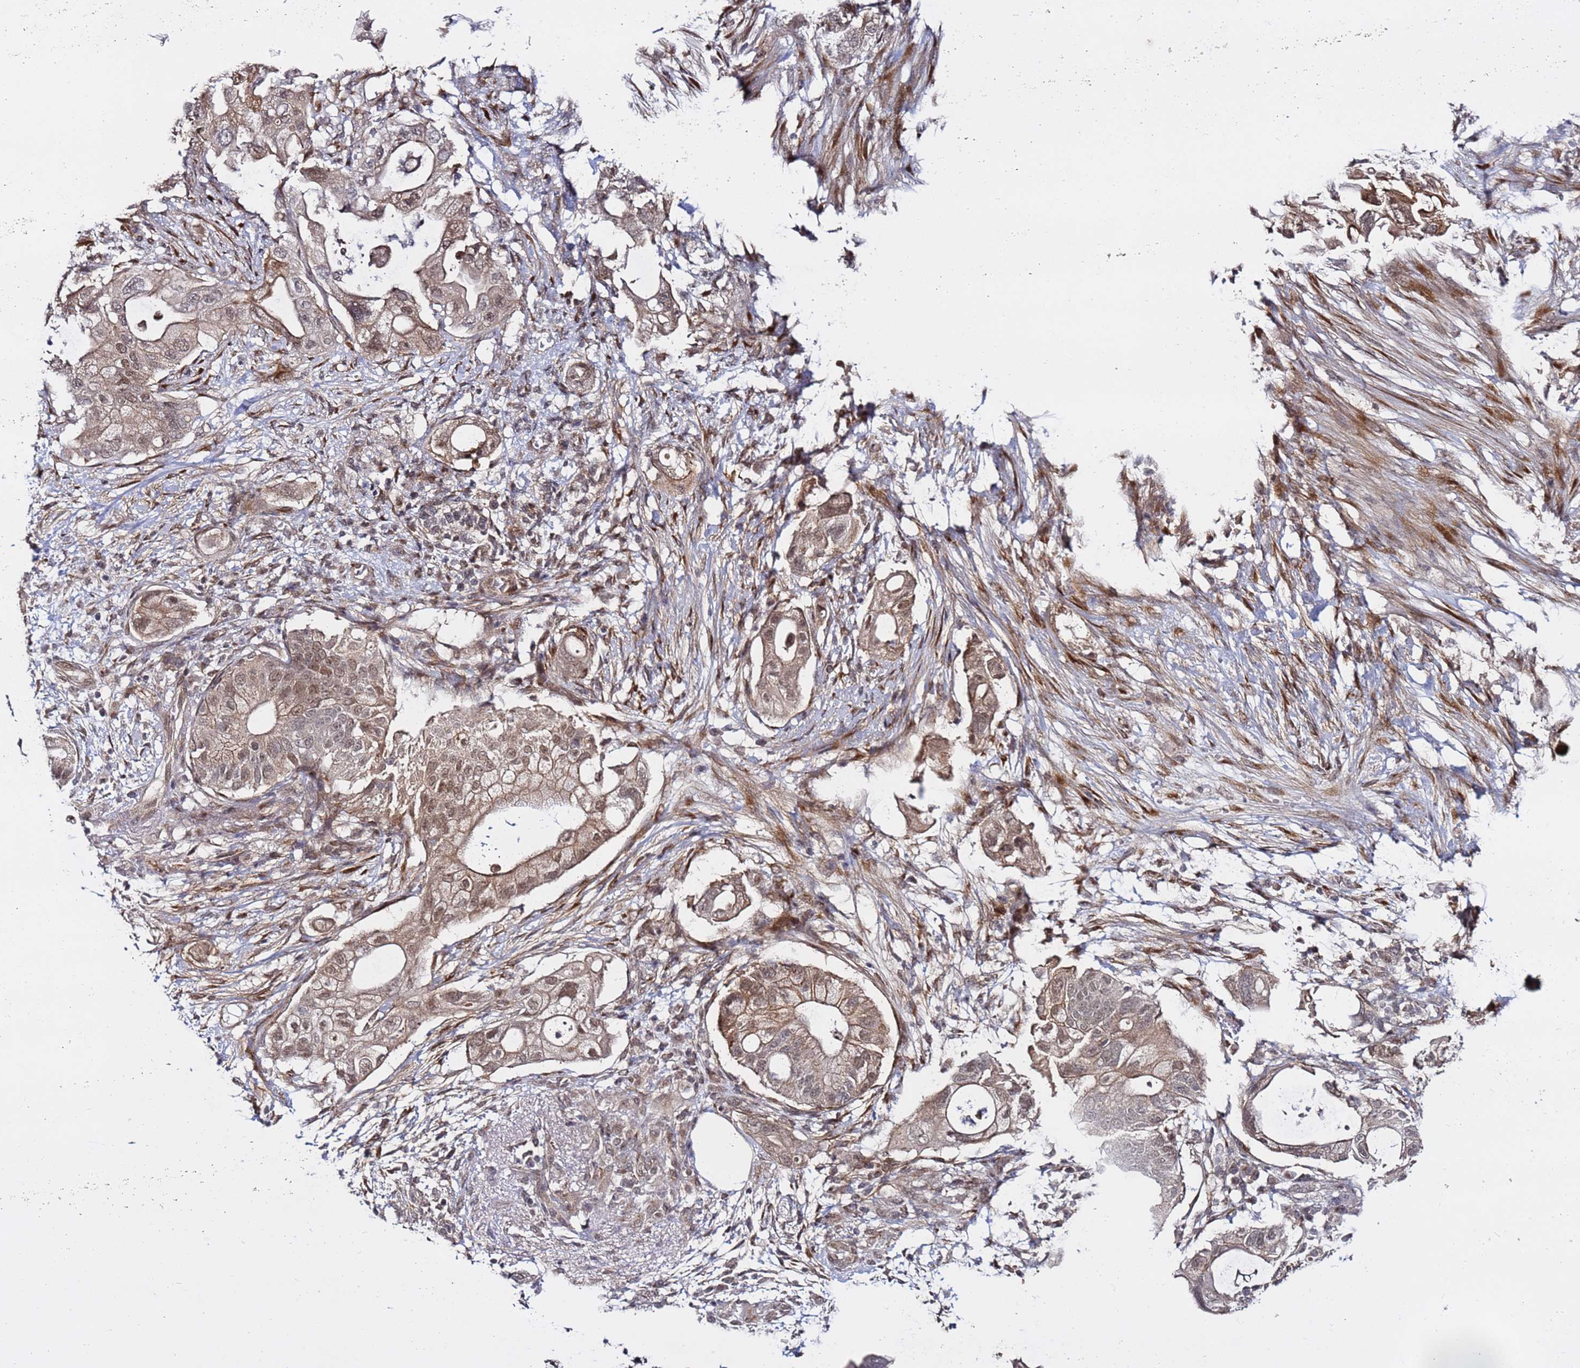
{"staining": {"intensity": "weak", "quantity": ">75%", "location": "cytoplasmic/membranous,nuclear"}, "tissue": "pancreatic cancer", "cell_type": "Tumor cells", "image_type": "cancer", "snomed": [{"axis": "morphology", "description": "Adenocarcinoma, NOS"}, {"axis": "topography", "description": "Pancreas"}], "caption": "Adenocarcinoma (pancreatic) tissue exhibits weak cytoplasmic/membranous and nuclear positivity in about >75% of tumor cells, visualized by immunohistochemistry.", "gene": "POLR2D", "patient": {"sex": "female", "age": 72}}